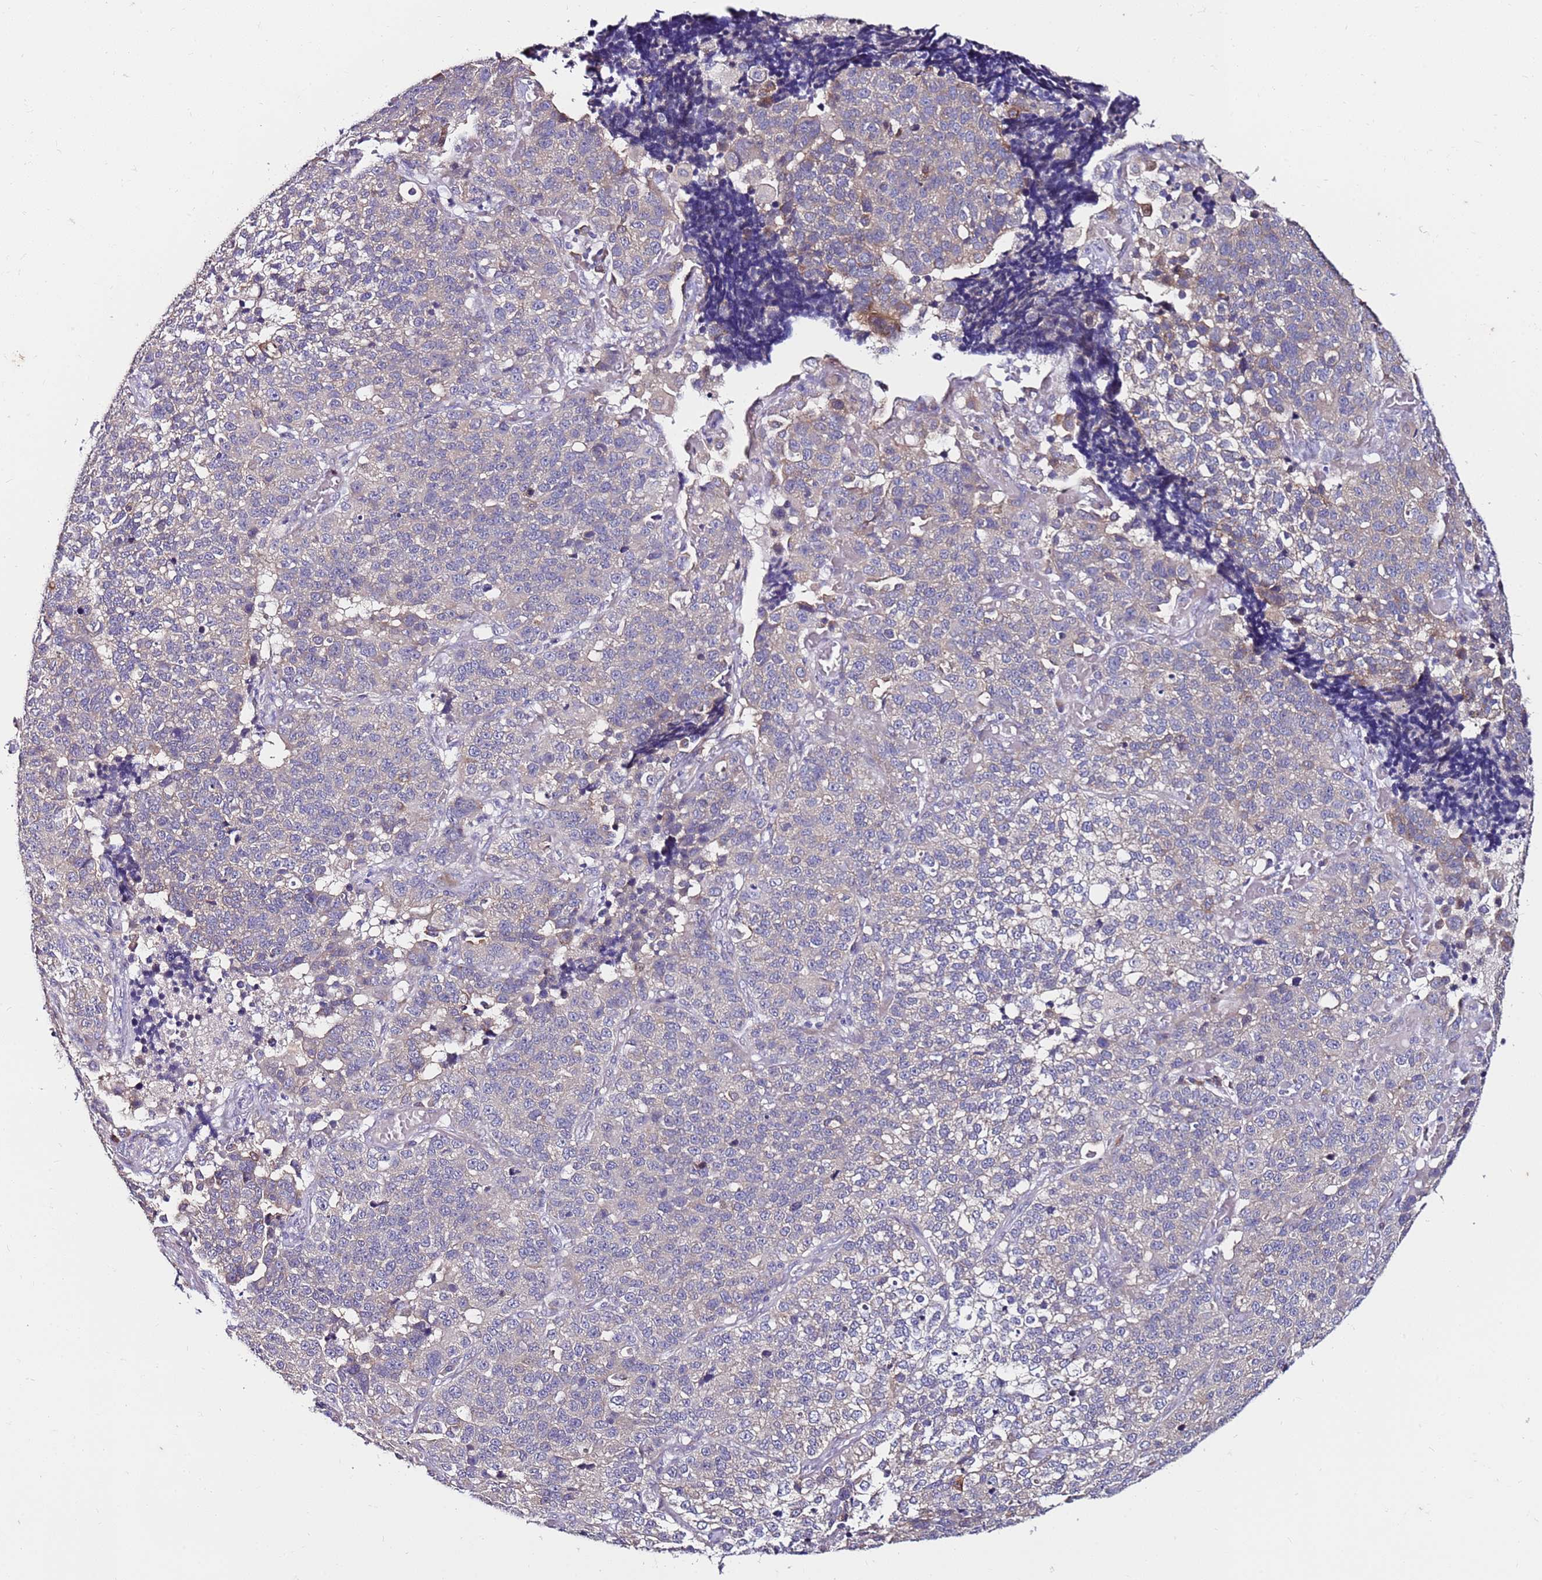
{"staining": {"intensity": "negative", "quantity": "none", "location": "none"}, "tissue": "lung cancer", "cell_type": "Tumor cells", "image_type": "cancer", "snomed": [{"axis": "morphology", "description": "Adenocarcinoma, NOS"}, {"axis": "topography", "description": "Lung"}], "caption": "DAB (3,3'-diaminobenzidine) immunohistochemical staining of human adenocarcinoma (lung) displays no significant staining in tumor cells.", "gene": "SRRM5", "patient": {"sex": "male", "age": 49}}